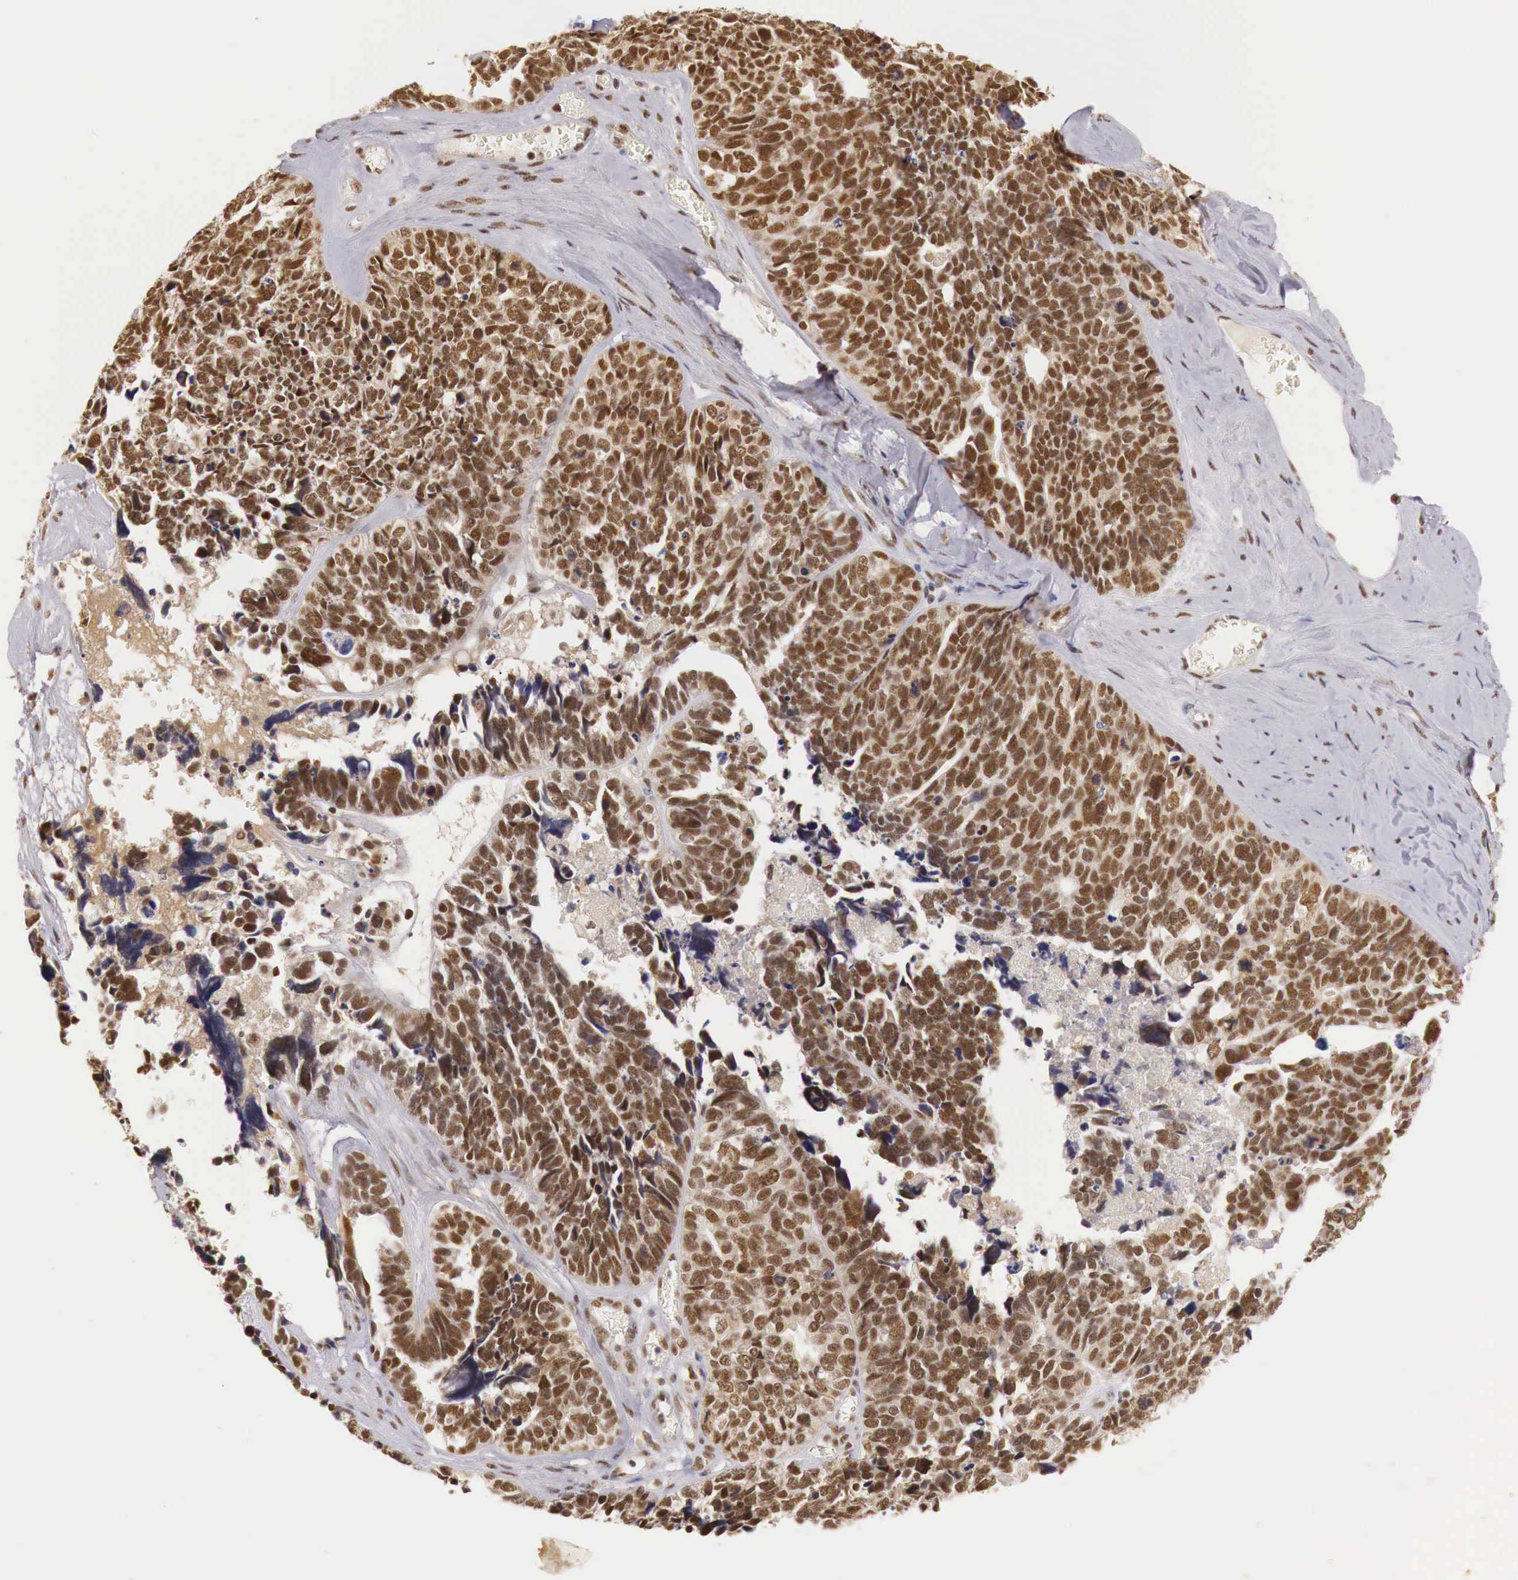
{"staining": {"intensity": "strong", "quantity": ">75%", "location": "cytoplasmic/membranous,nuclear"}, "tissue": "ovarian cancer", "cell_type": "Tumor cells", "image_type": "cancer", "snomed": [{"axis": "morphology", "description": "Cystadenocarcinoma, serous, NOS"}, {"axis": "topography", "description": "Ovary"}], "caption": "Protein expression analysis of human ovarian cancer reveals strong cytoplasmic/membranous and nuclear staining in approximately >75% of tumor cells. The staining was performed using DAB, with brown indicating positive protein expression. Nuclei are stained blue with hematoxylin.", "gene": "GPKOW", "patient": {"sex": "female", "age": 77}}